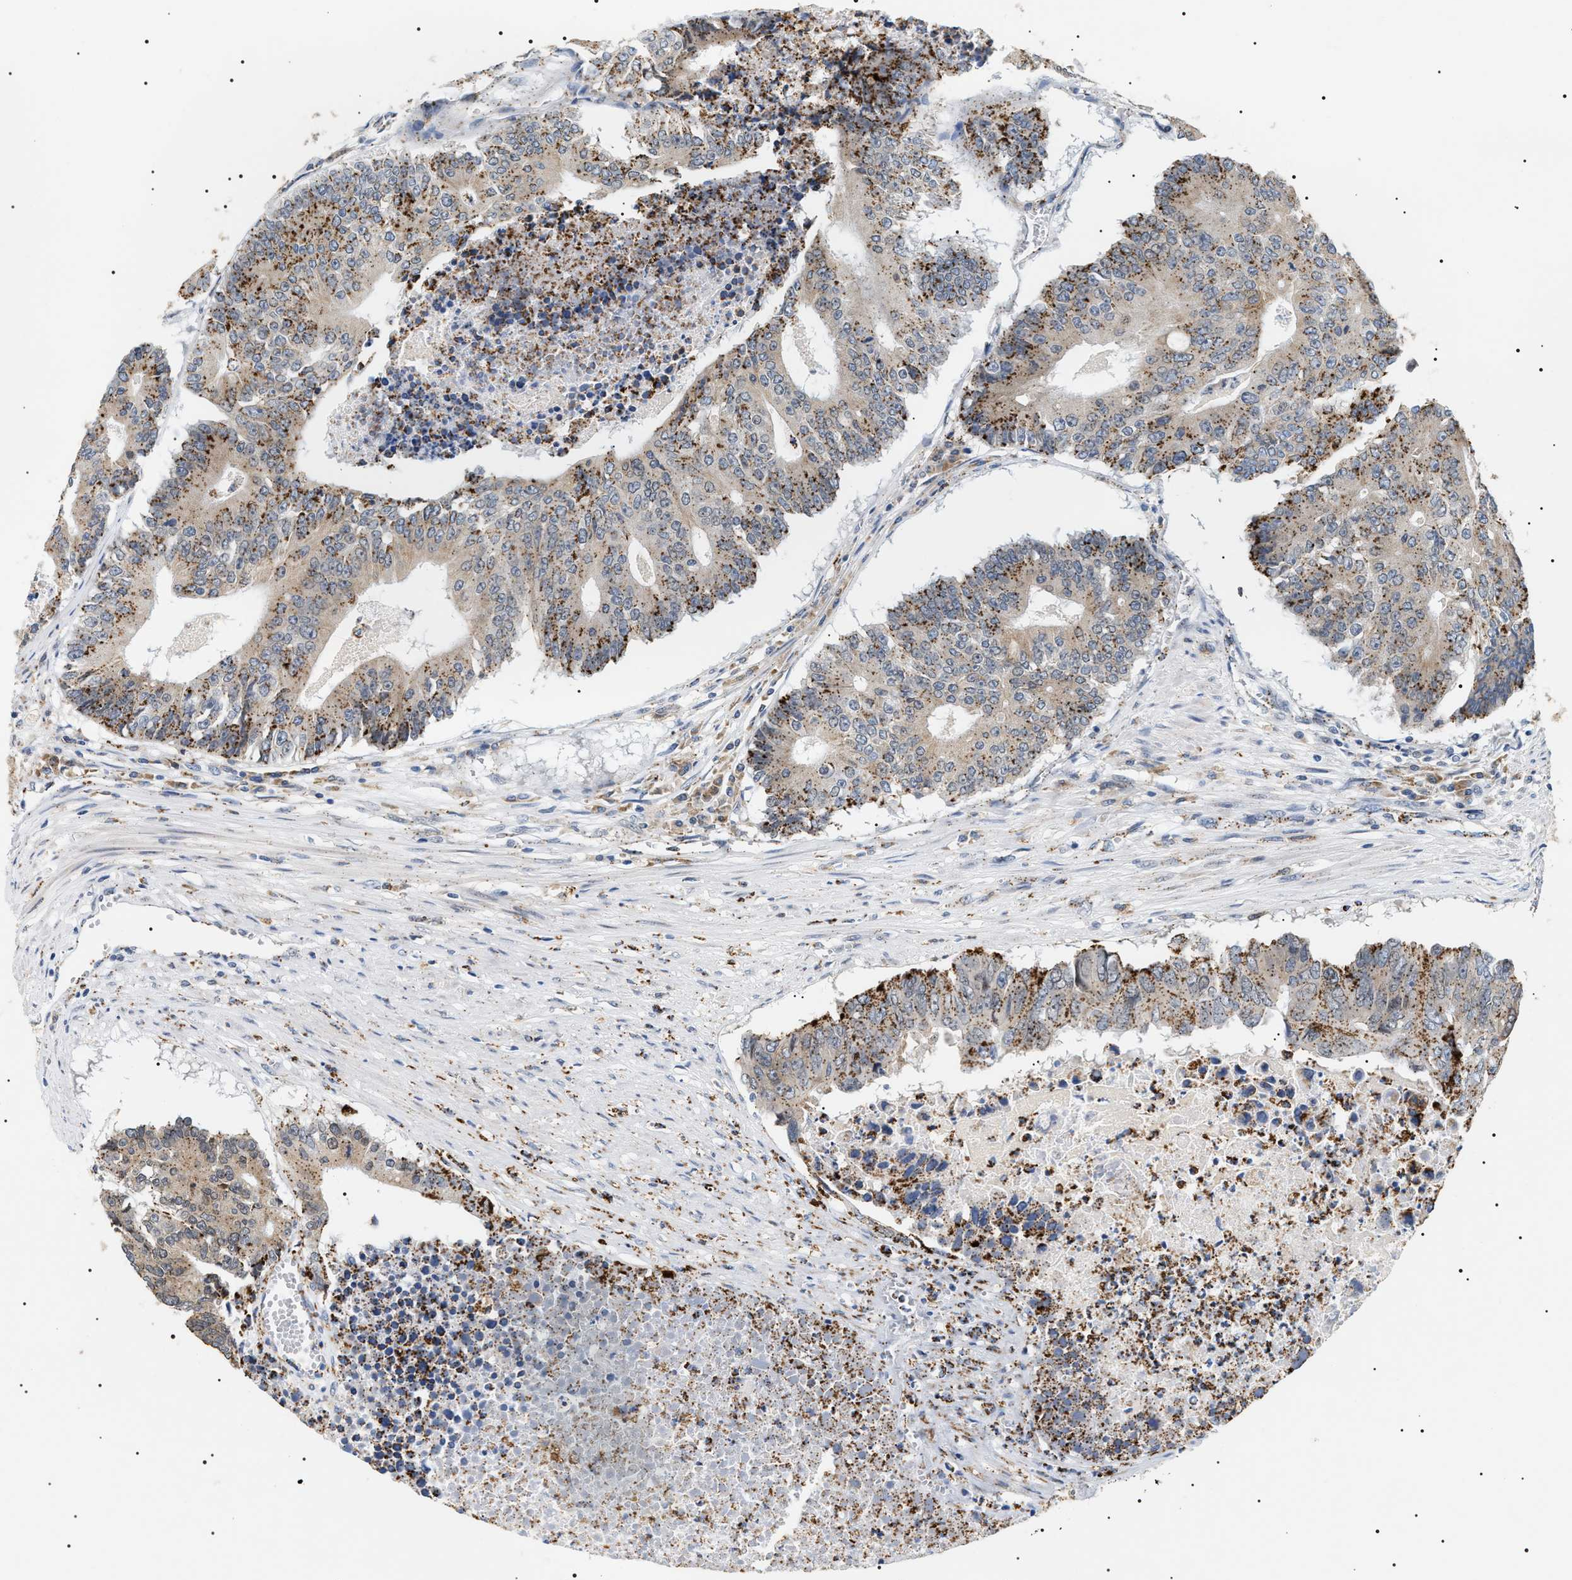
{"staining": {"intensity": "moderate", "quantity": ">75%", "location": "cytoplasmic/membranous"}, "tissue": "colorectal cancer", "cell_type": "Tumor cells", "image_type": "cancer", "snomed": [{"axis": "morphology", "description": "Adenocarcinoma, NOS"}, {"axis": "topography", "description": "Colon"}], "caption": "The histopathology image exhibits a brown stain indicating the presence of a protein in the cytoplasmic/membranous of tumor cells in colorectal cancer (adenocarcinoma).", "gene": "HSD17B11", "patient": {"sex": "male", "age": 87}}